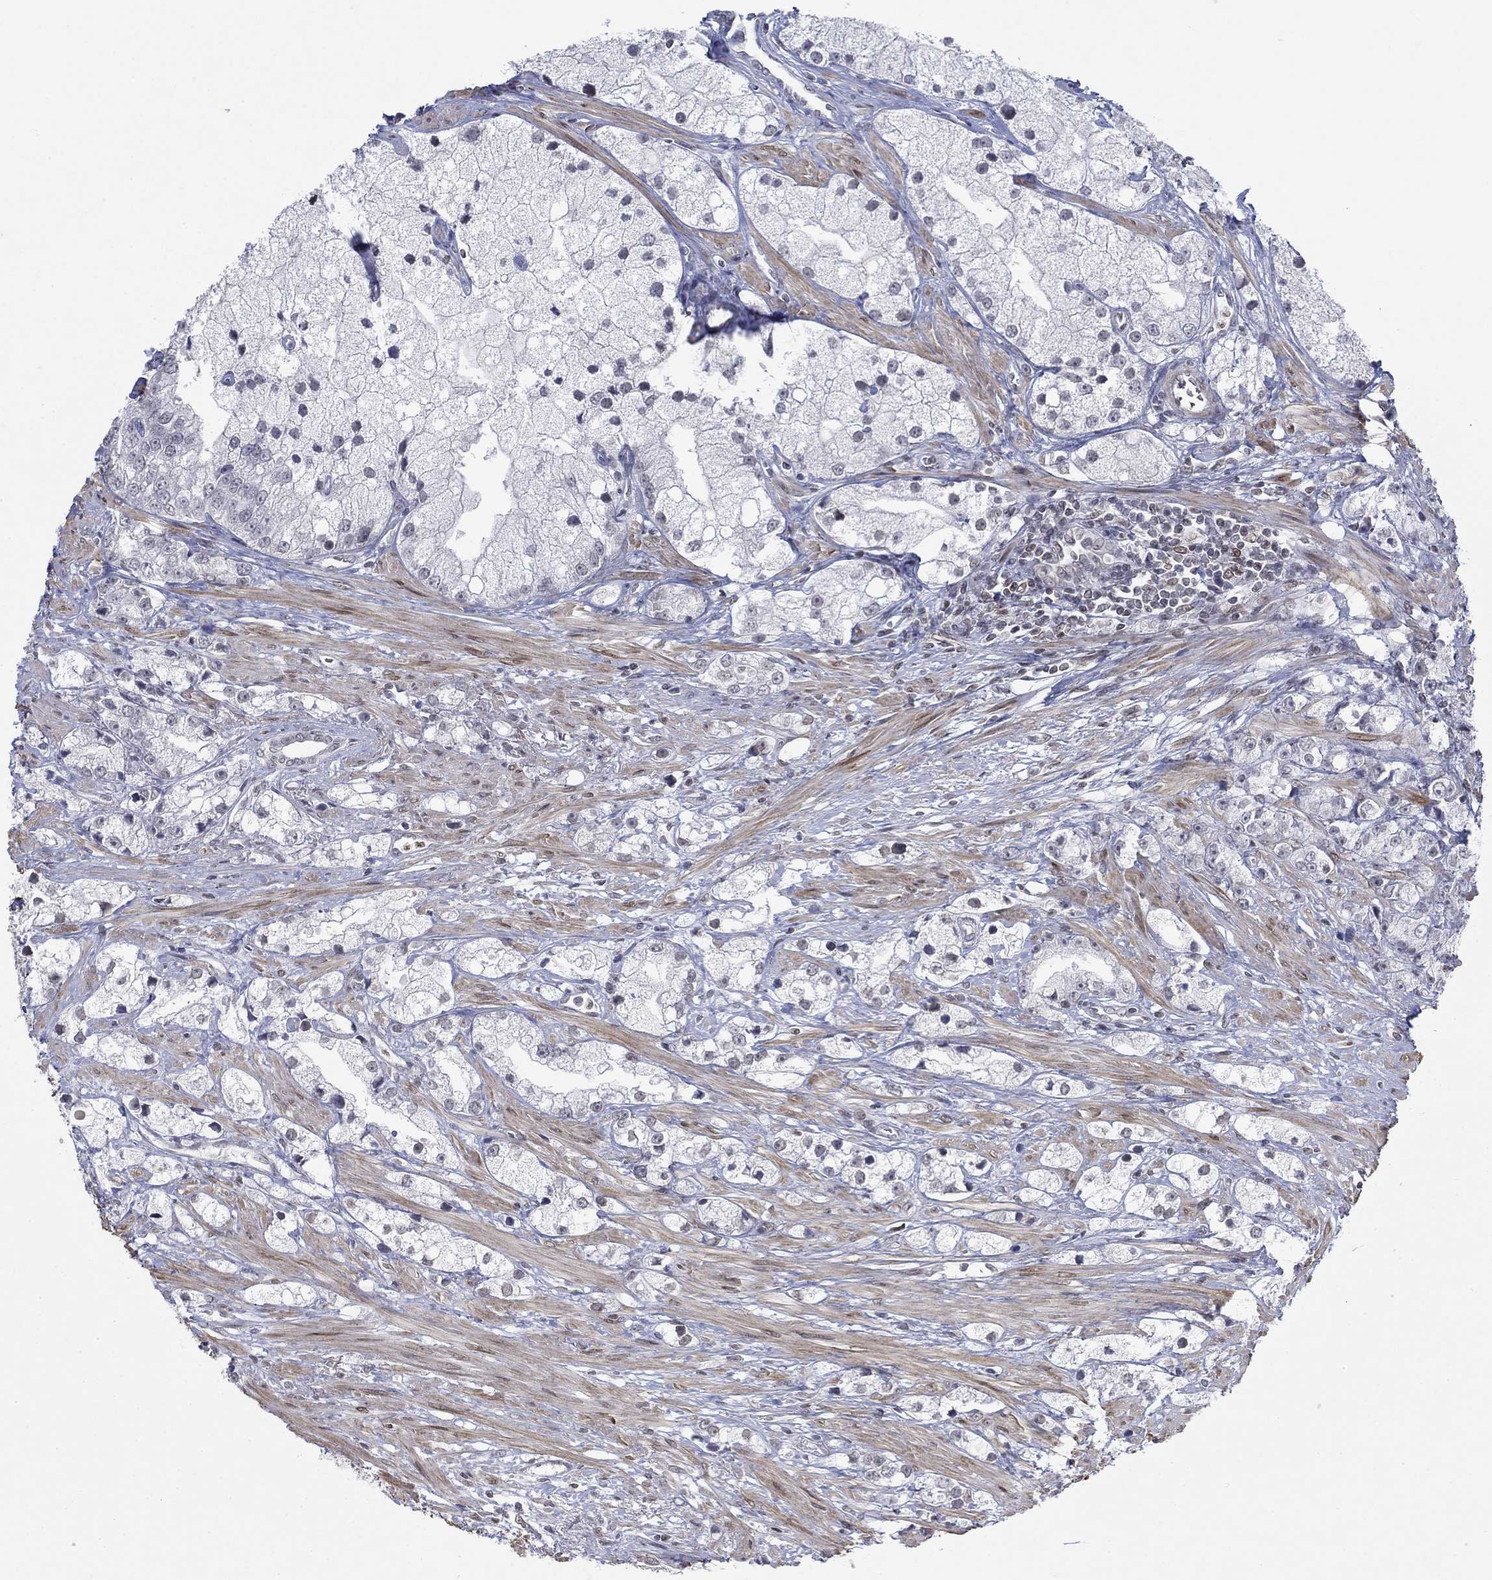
{"staining": {"intensity": "strong", "quantity": "<25%", "location": "cytoplasmic/membranous,nuclear"}, "tissue": "prostate cancer", "cell_type": "Tumor cells", "image_type": "cancer", "snomed": [{"axis": "morphology", "description": "Adenocarcinoma, NOS"}, {"axis": "topography", "description": "Prostate and seminal vesicle, NOS"}, {"axis": "topography", "description": "Prostate"}], "caption": "High-power microscopy captured an IHC photomicrograph of prostate cancer, revealing strong cytoplasmic/membranous and nuclear staining in about <25% of tumor cells.", "gene": "TOR1AIP1", "patient": {"sex": "male", "age": 79}}